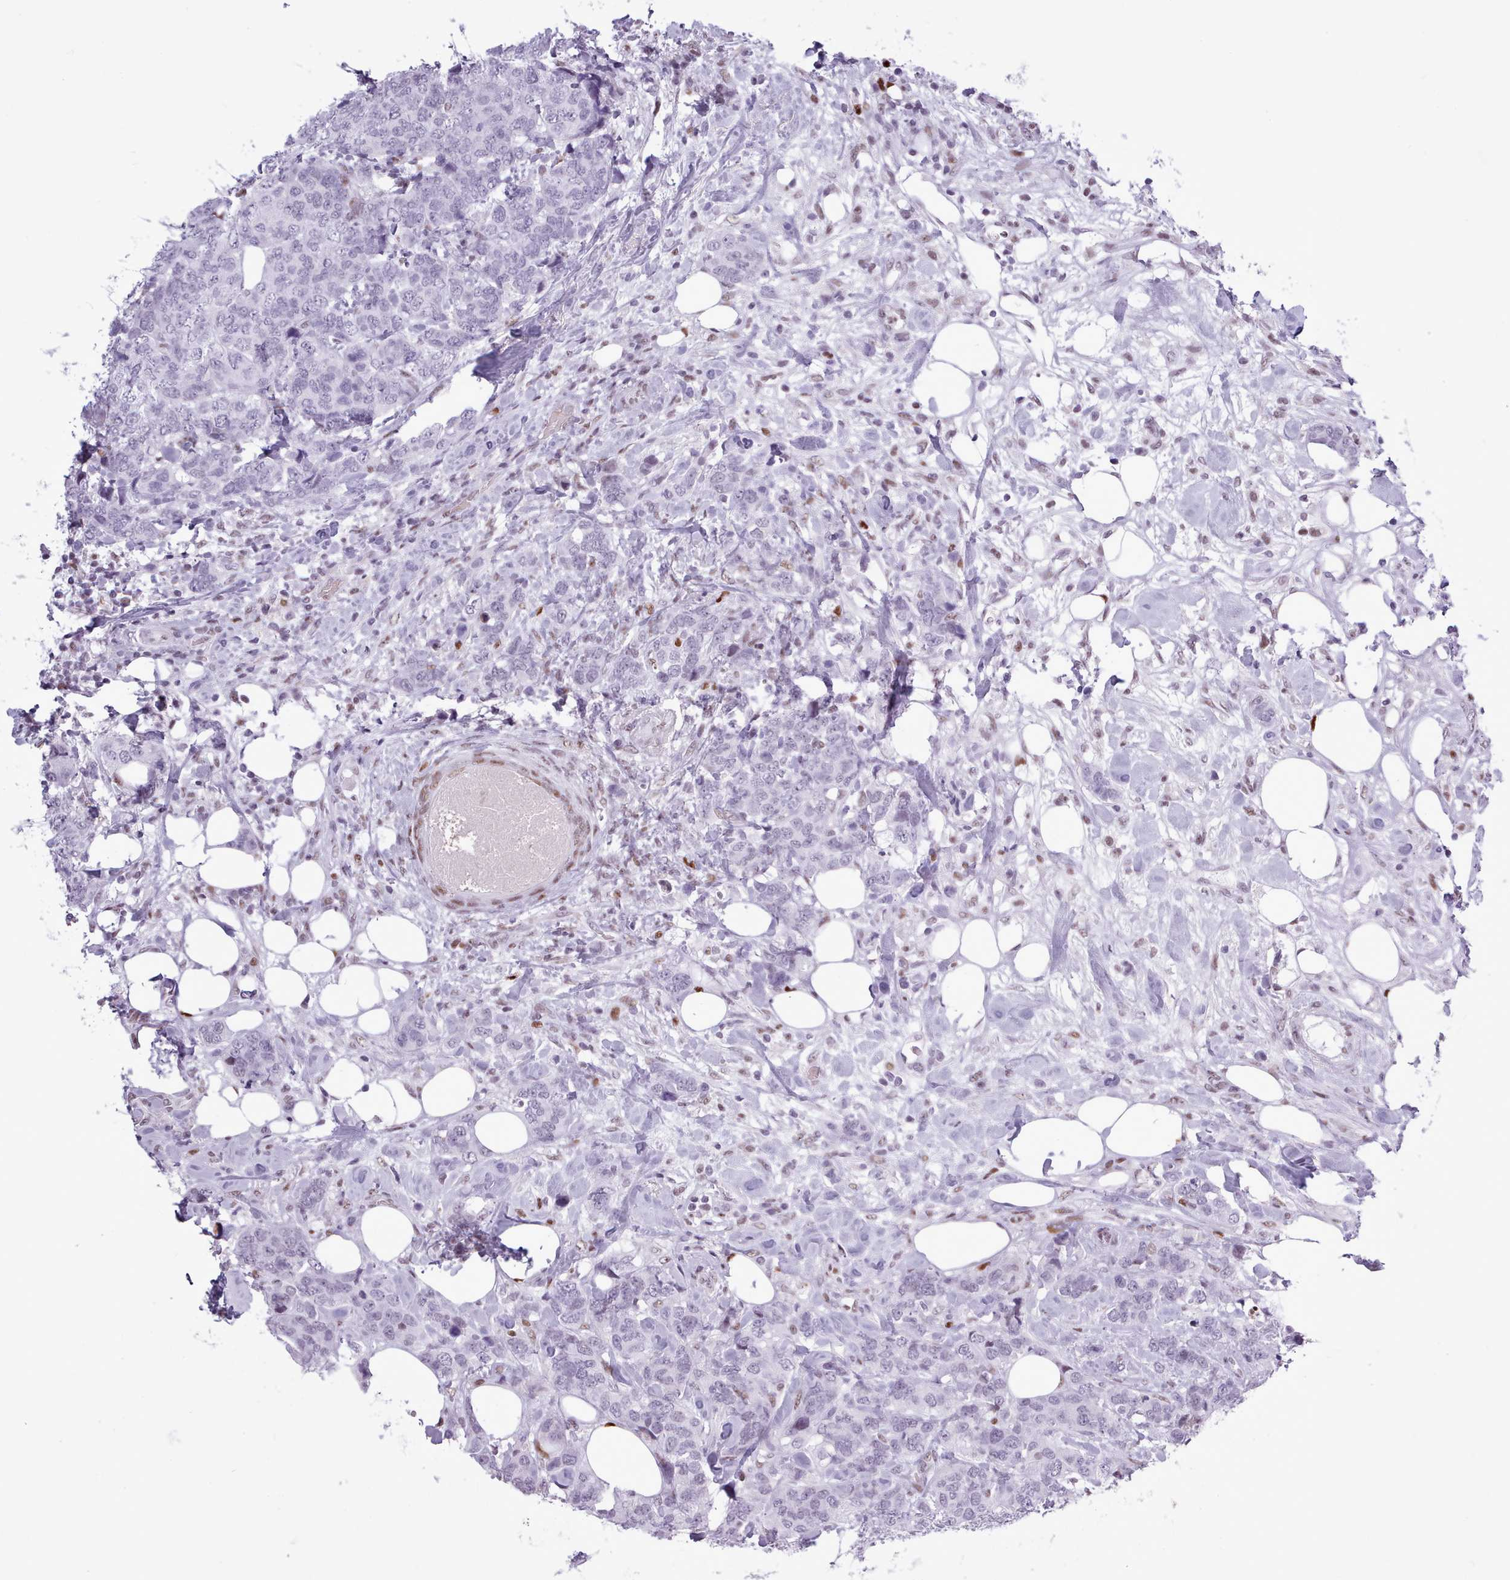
{"staining": {"intensity": "negative", "quantity": "none", "location": "none"}, "tissue": "breast cancer", "cell_type": "Tumor cells", "image_type": "cancer", "snomed": [{"axis": "morphology", "description": "Lobular carcinoma"}, {"axis": "topography", "description": "Breast"}], "caption": "A histopathology image of human breast cancer (lobular carcinoma) is negative for staining in tumor cells.", "gene": "SRSF4", "patient": {"sex": "female", "age": 59}}